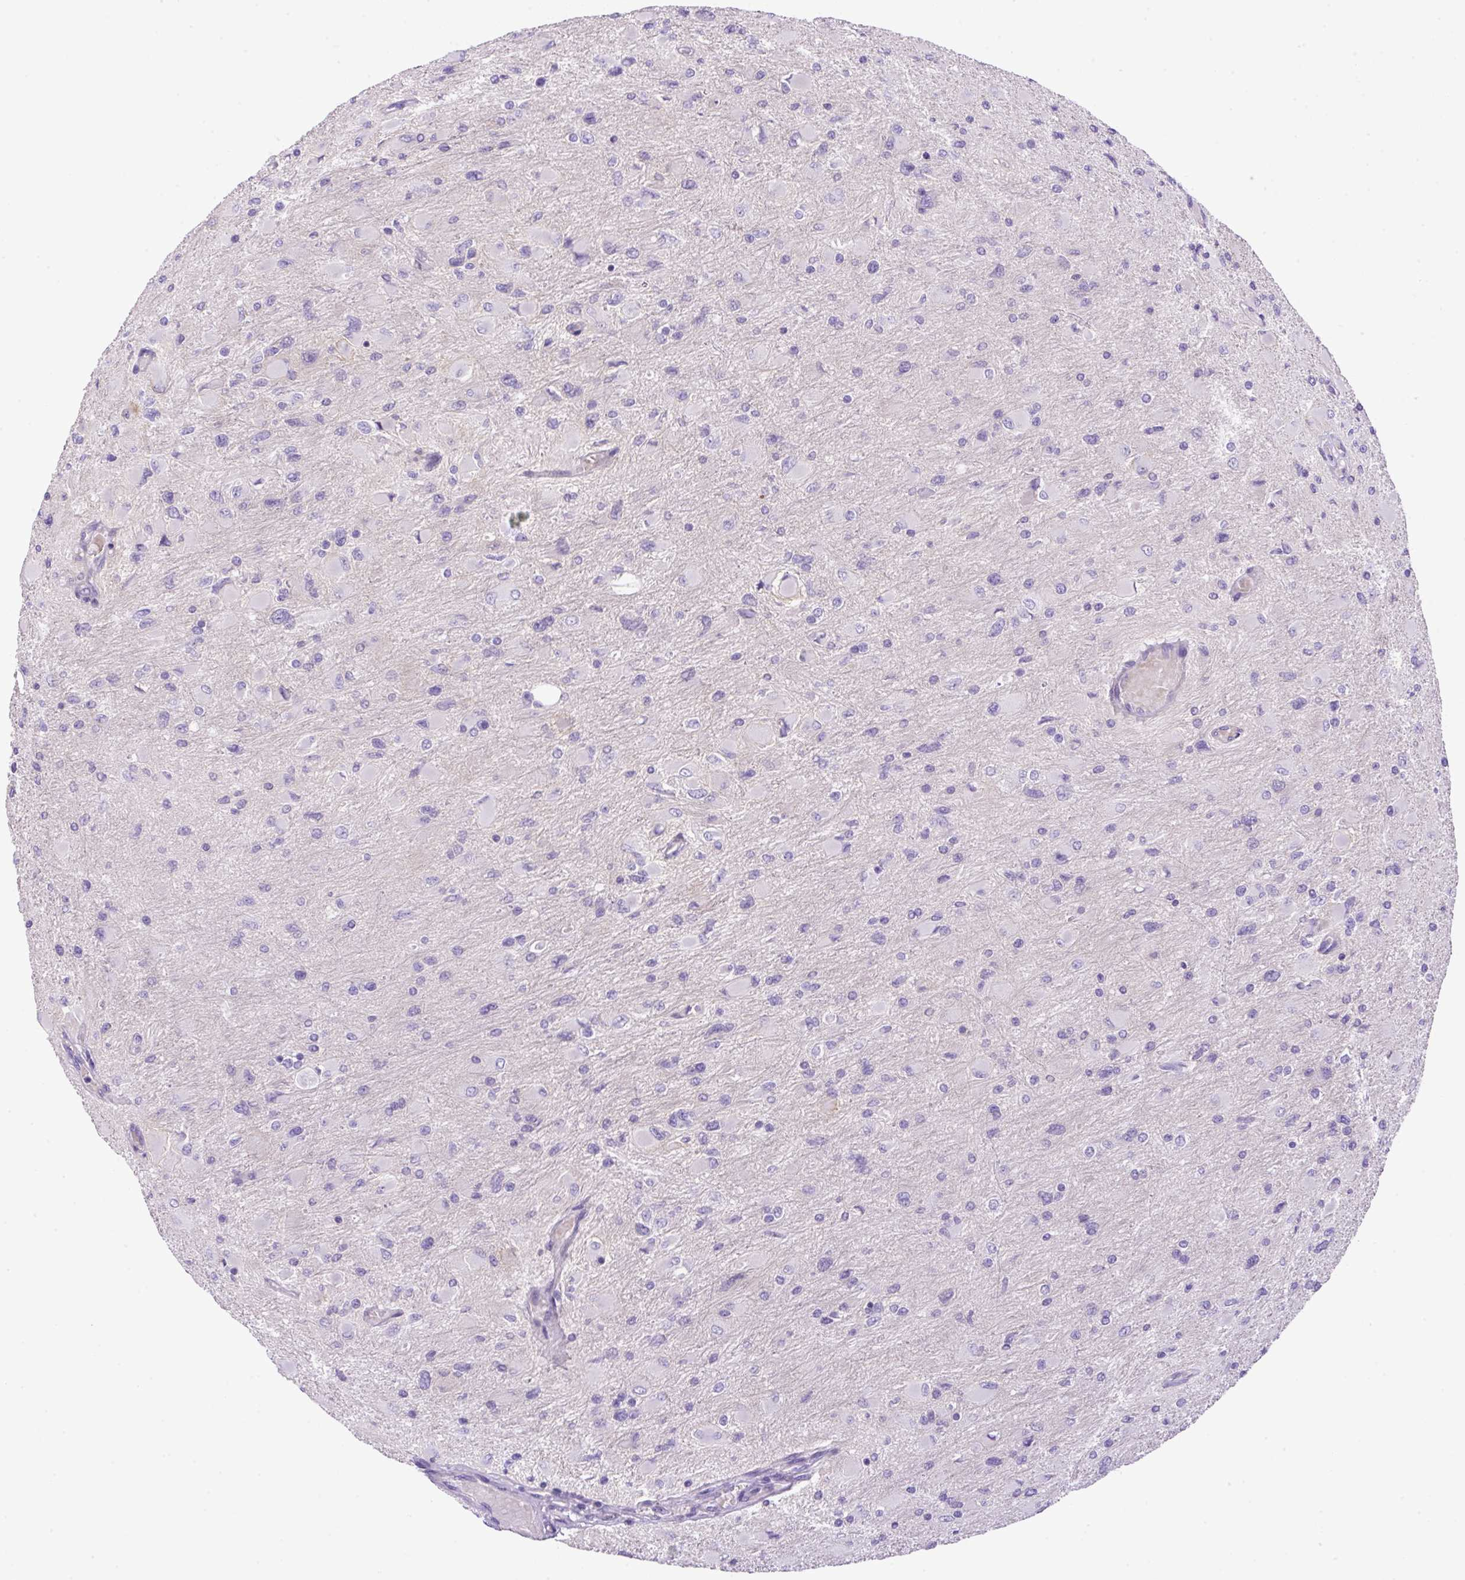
{"staining": {"intensity": "negative", "quantity": "none", "location": "none"}, "tissue": "glioma", "cell_type": "Tumor cells", "image_type": "cancer", "snomed": [{"axis": "morphology", "description": "Glioma, malignant, High grade"}, {"axis": "topography", "description": "Cerebral cortex"}], "caption": "Immunohistochemistry photomicrograph of neoplastic tissue: human glioma stained with DAB (3,3'-diaminobenzidine) displays no significant protein positivity in tumor cells. (DAB immunohistochemistry (IHC), high magnification).", "gene": "NPTN", "patient": {"sex": "female", "age": 36}}